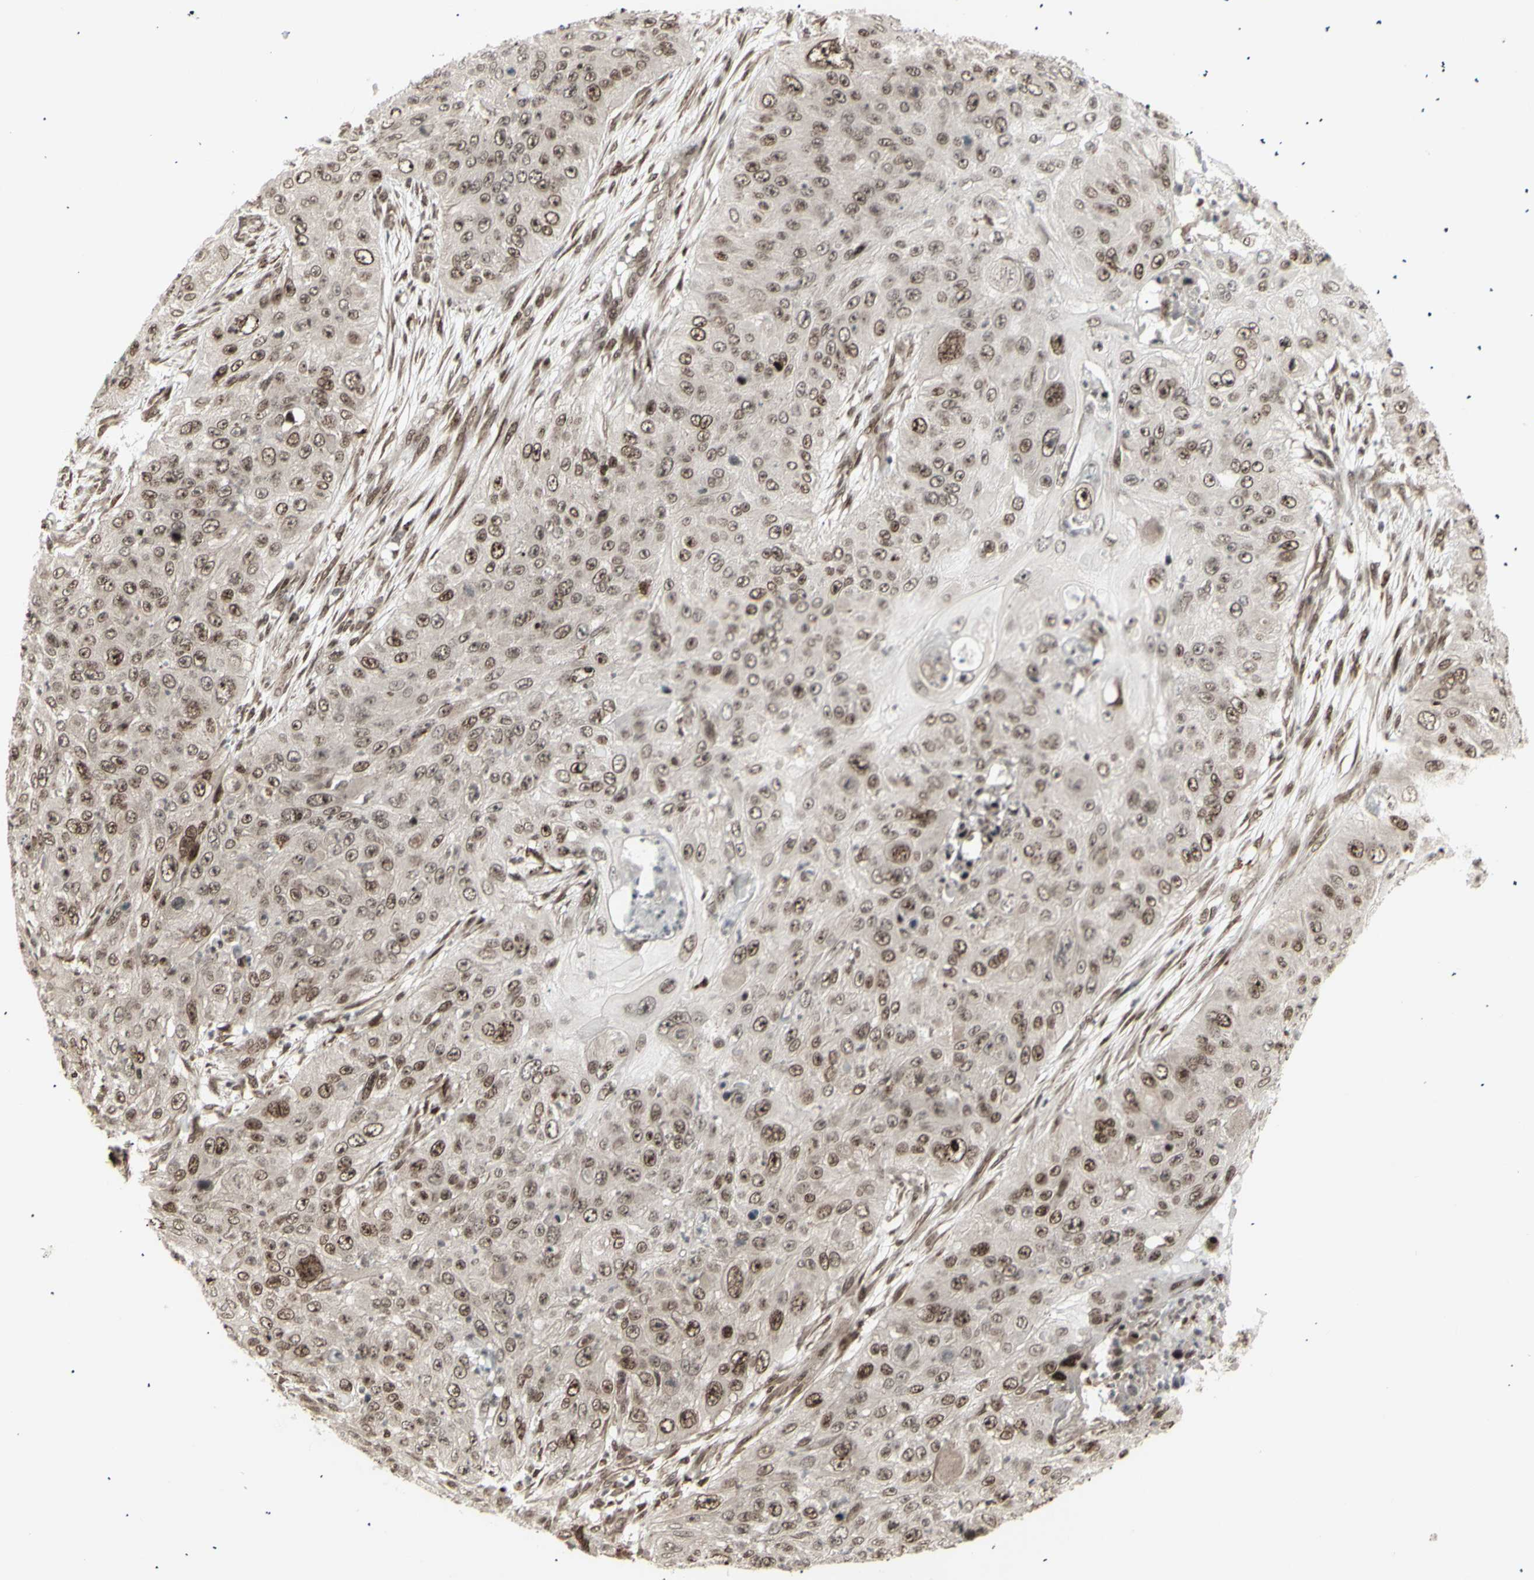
{"staining": {"intensity": "moderate", "quantity": ">75%", "location": "cytoplasmic/membranous,nuclear"}, "tissue": "skin cancer", "cell_type": "Tumor cells", "image_type": "cancer", "snomed": [{"axis": "morphology", "description": "Squamous cell carcinoma, NOS"}, {"axis": "topography", "description": "Skin"}], "caption": "The histopathology image exhibits staining of squamous cell carcinoma (skin), revealing moderate cytoplasmic/membranous and nuclear protein positivity (brown color) within tumor cells.", "gene": "CBX1", "patient": {"sex": "female", "age": 80}}